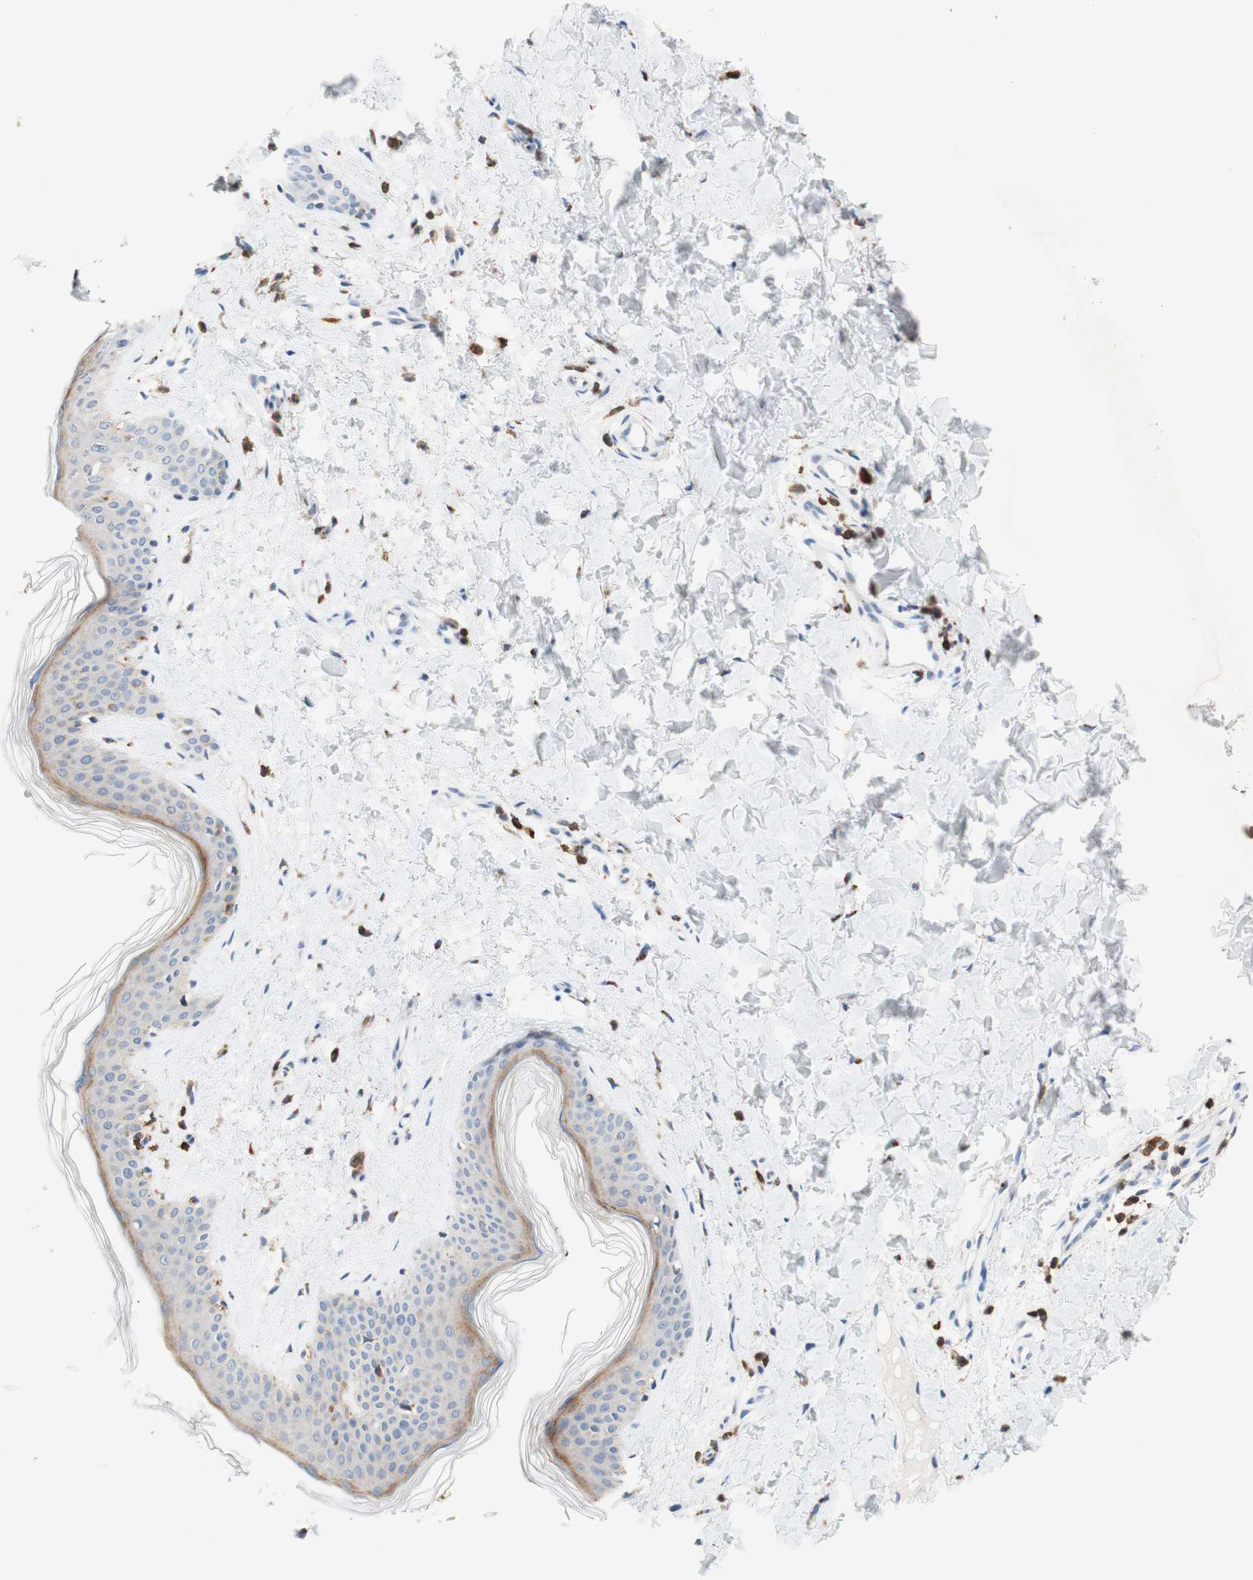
{"staining": {"intensity": "negative", "quantity": "none", "location": "none"}, "tissue": "skin", "cell_type": "Fibroblasts", "image_type": "normal", "snomed": [{"axis": "morphology", "description": "Normal tissue, NOS"}, {"axis": "topography", "description": "Skin"}], "caption": "Unremarkable skin was stained to show a protein in brown. There is no significant expression in fibroblasts.", "gene": "SPINK6", "patient": {"sex": "female", "age": 41}}